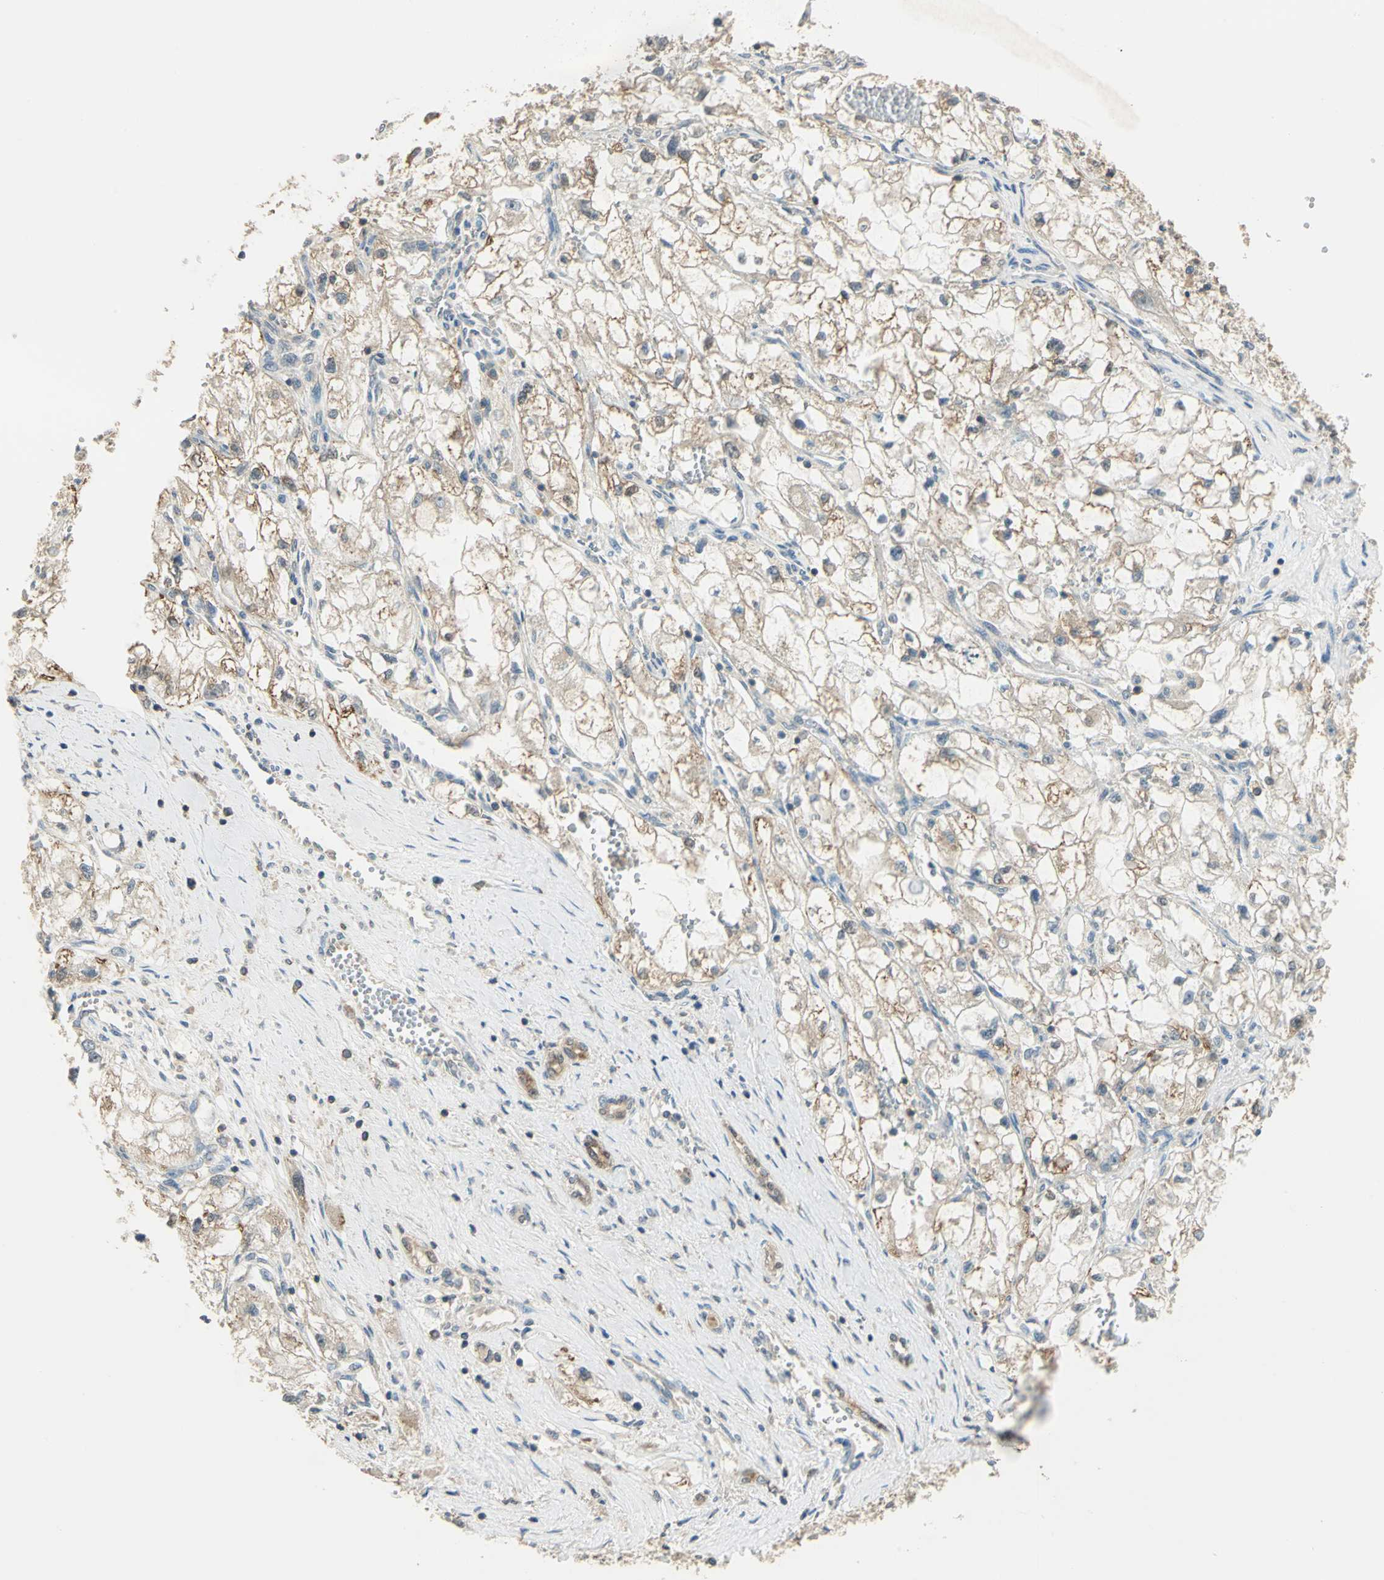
{"staining": {"intensity": "moderate", "quantity": ">75%", "location": "cytoplasmic/membranous,nuclear"}, "tissue": "renal cancer", "cell_type": "Tumor cells", "image_type": "cancer", "snomed": [{"axis": "morphology", "description": "Adenocarcinoma, NOS"}, {"axis": "topography", "description": "Kidney"}], "caption": "Adenocarcinoma (renal) tissue displays moderate cytoplasmic/membranous and nuclear positivity in about >75% of tumor cells, visualized by immunohistochemistry. The staining was performed using DAB, with brown indicating positive protein expression. Nuclei are stained blue with hematoxylin.", "gene": "SHC2", "patient": {"sex": "female", "age": 70}}